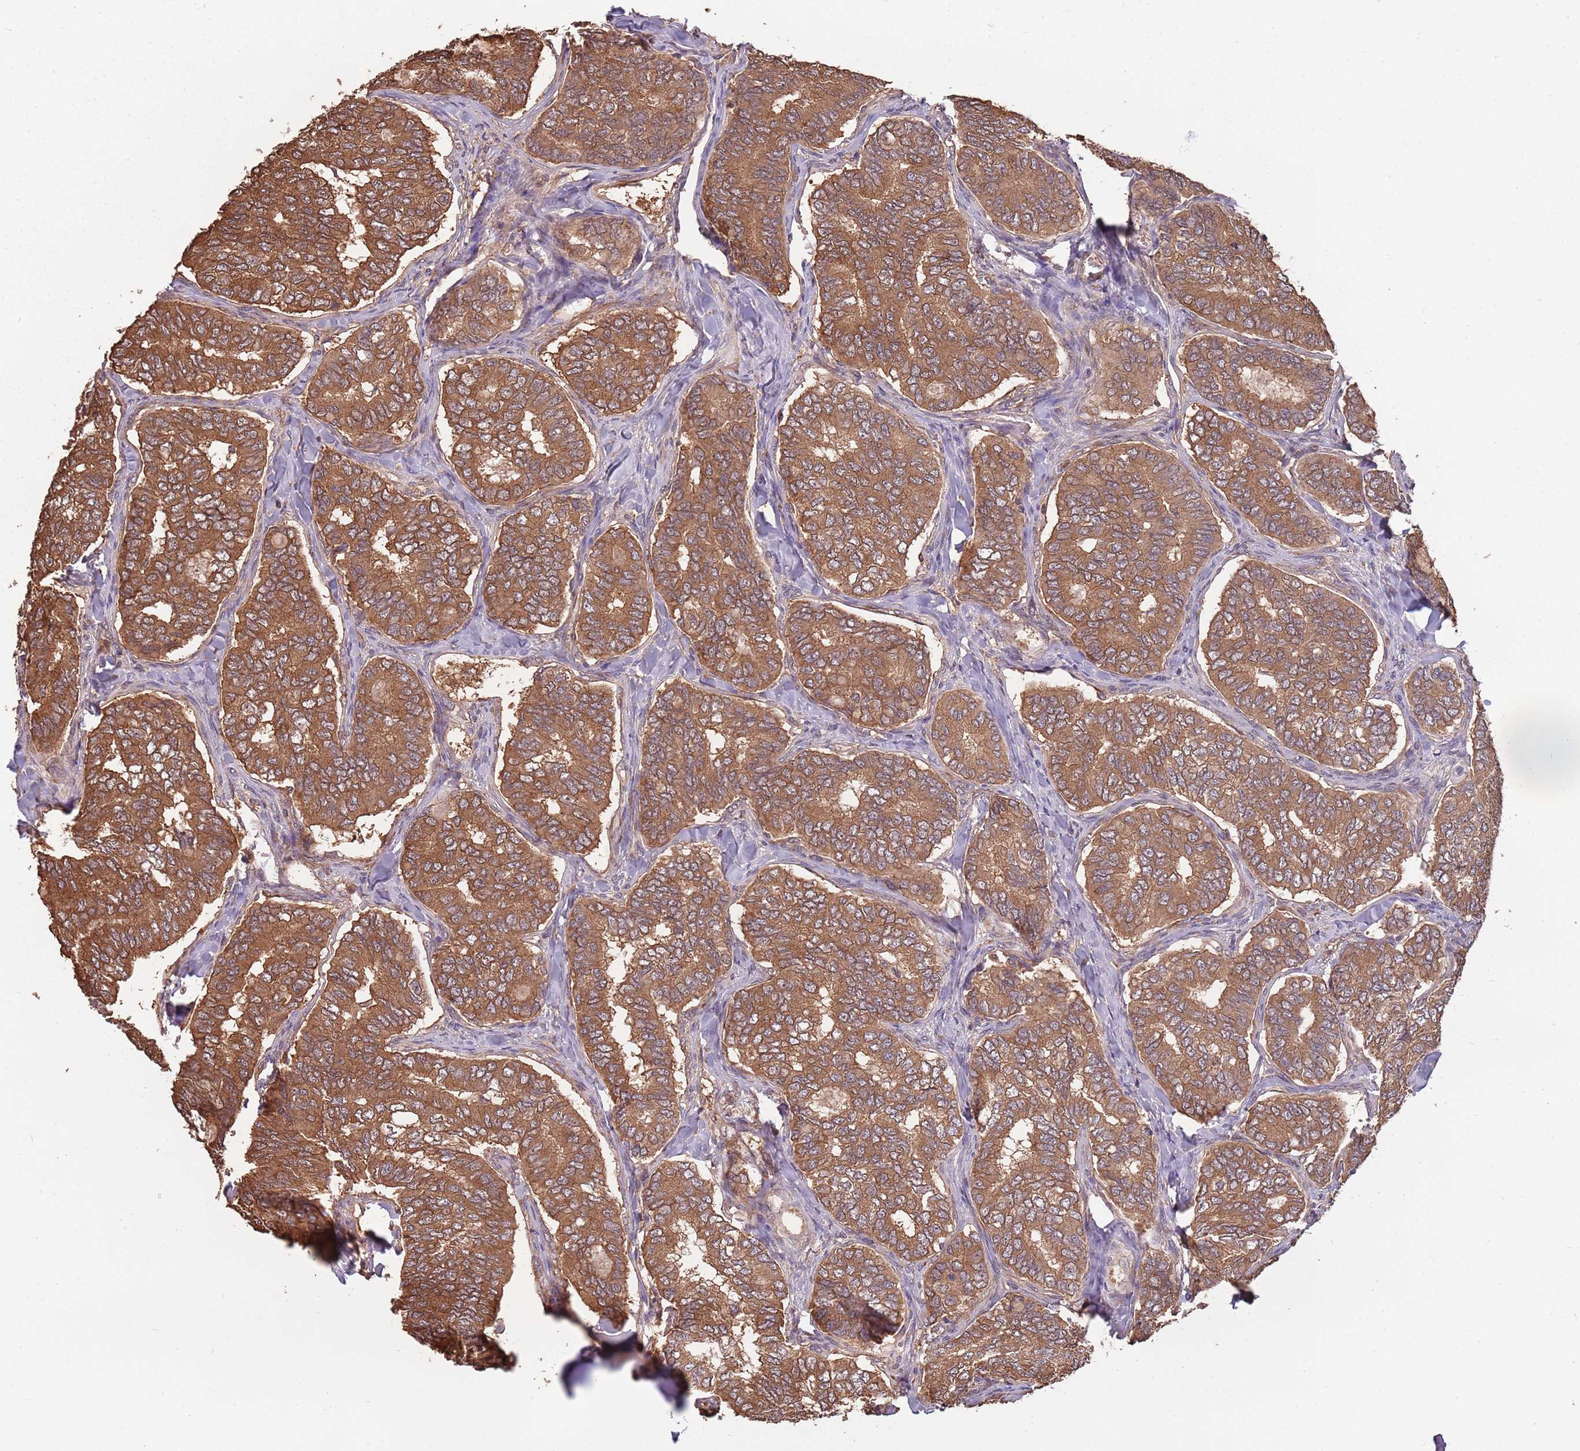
{"staining": {"intensity": "moderate", "quantity": ">75%", "location": "cytoplasmic/membranous"}, "tissue": "thyroid cancer", "cell_type": "Tumor cells", "image_type": "cancer", "snomed": [{"axis": "morphology", "description": "Papillary adenocarcinoma, NOS"}, {"axis": "topography", "description": "Thyroid gland"}], "caption": "Thyroid cancer stained with DAB (3,3'-diaminobenzidine) IHC exhibits medium levels of moderate cytoplasmic/membranous staining in approximately >75% of tumor cells.", "gene": "COG4", "patient": {"sex": "female", "age": 35}}